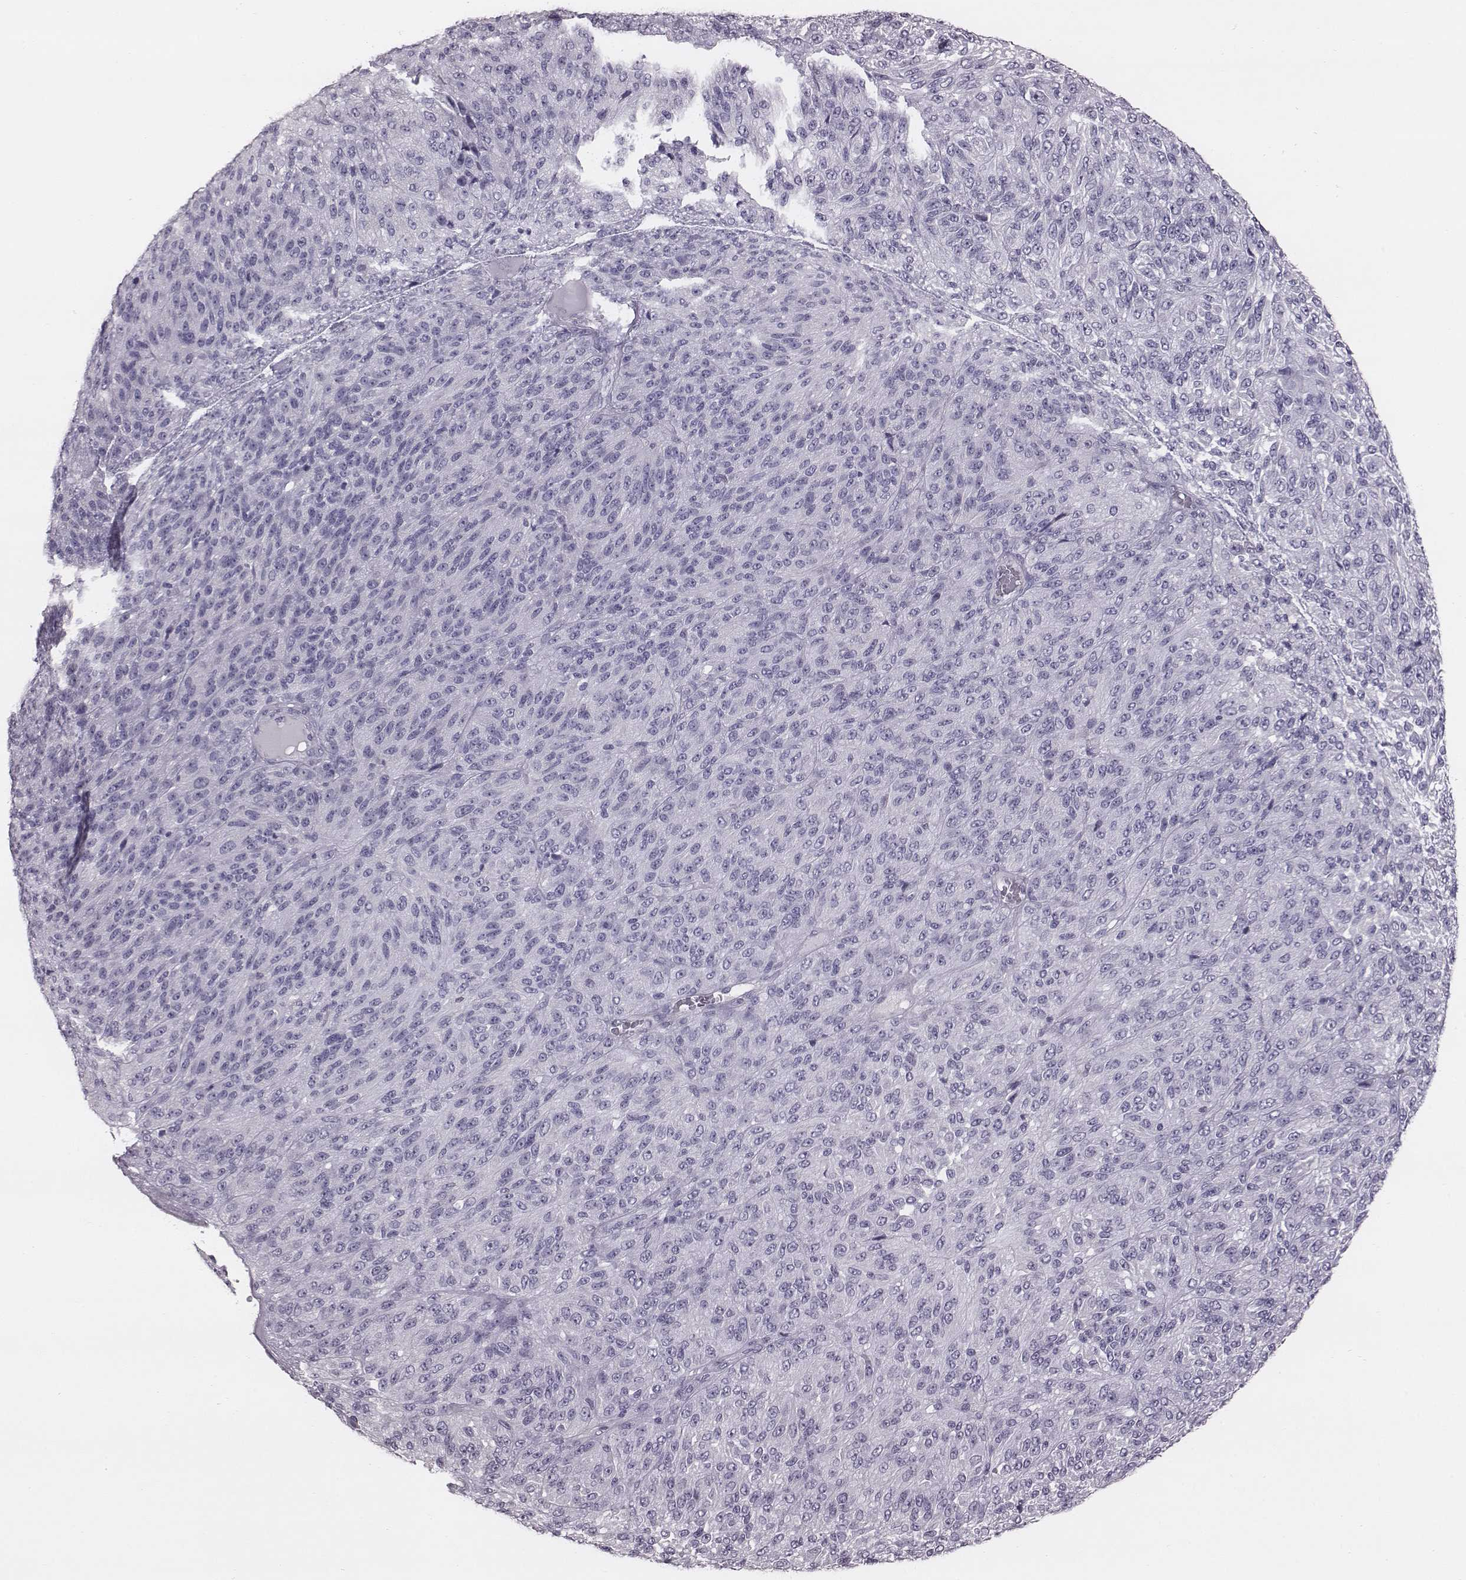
{"staining": {"intensity": "negative", "quantity": "none", "location": "none"}, "tissue": "melanoma", "cell_type": "Tumor cells", "image_type": "cancer", "snomed": [{"axis": "morphology", "description": "Malignant melanoma, Metastatic site"}, {"axis": "topography", "description": "Brain"}], "caption": "Immunohistochemistry image of malignant melanoma (metastatic site) stained for a protein (brown), which reveals no positivity in tumor cells. (DAB immunohistochemistry, high magnification).", "gene": "PDE8B", "patient": {"sex": "female", "age": 56}}